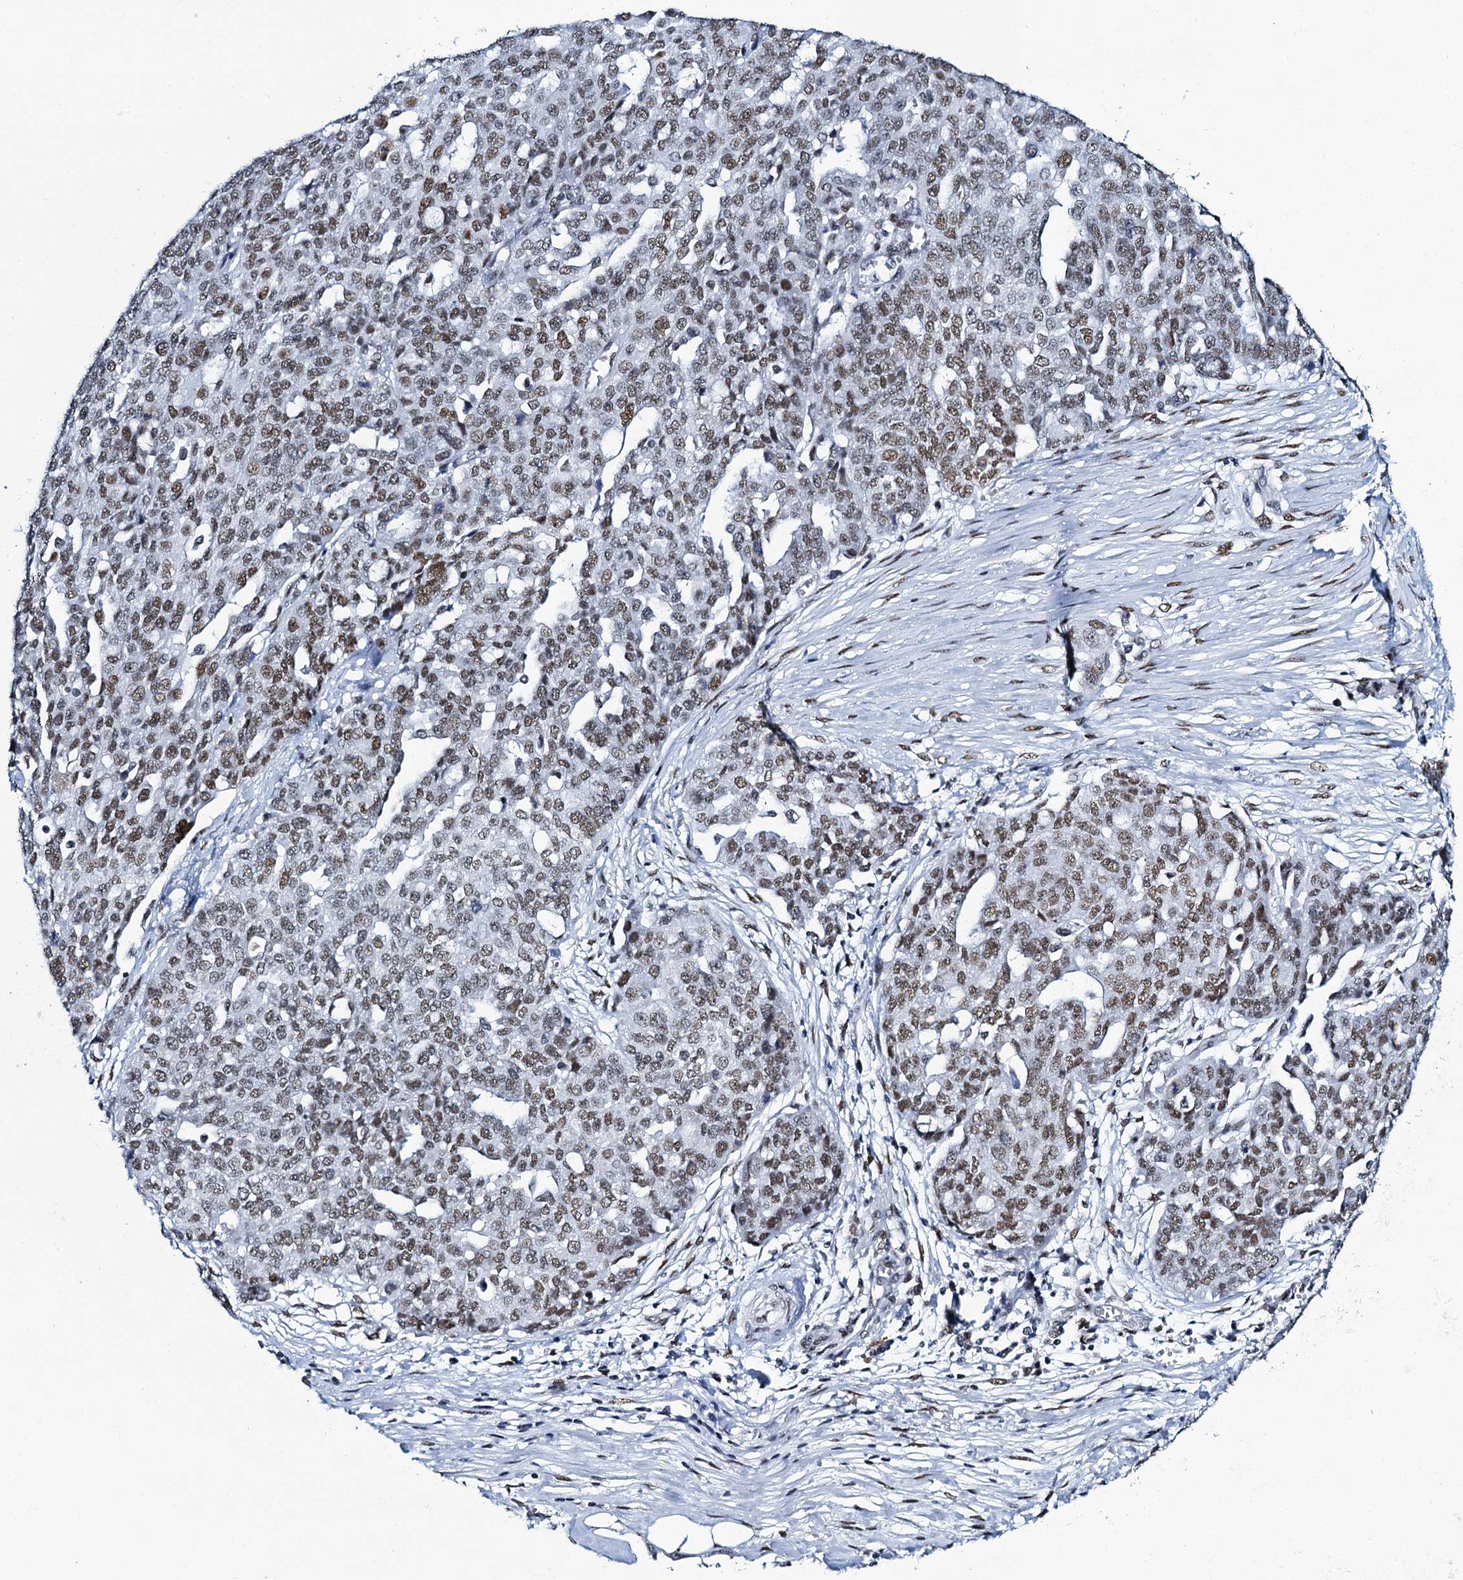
{"staining": {"intensity": "moderate", "quantity": ">75%", "location": "nuclear"}, "tissue": "ovarian cancer", "cell_type": "Tumor cells", "image_type": "cancer", "snomed": [{"axis": "morphology", "description": "Cystadenocarcinoma, serous, NOS"}, {"axis": "topography", "description": "Soft tissue"}, {"axis": "topography", "description": "Ovary"}], "caption": "Ovarian serous cystadenocarcinoma stained with a brown dye demonstrates moderate nuclear positive positivity in approximately >75% of tumor cells.", "gene": "HNRNPUL2", "patient": {"sex": "female", "age": 57}}